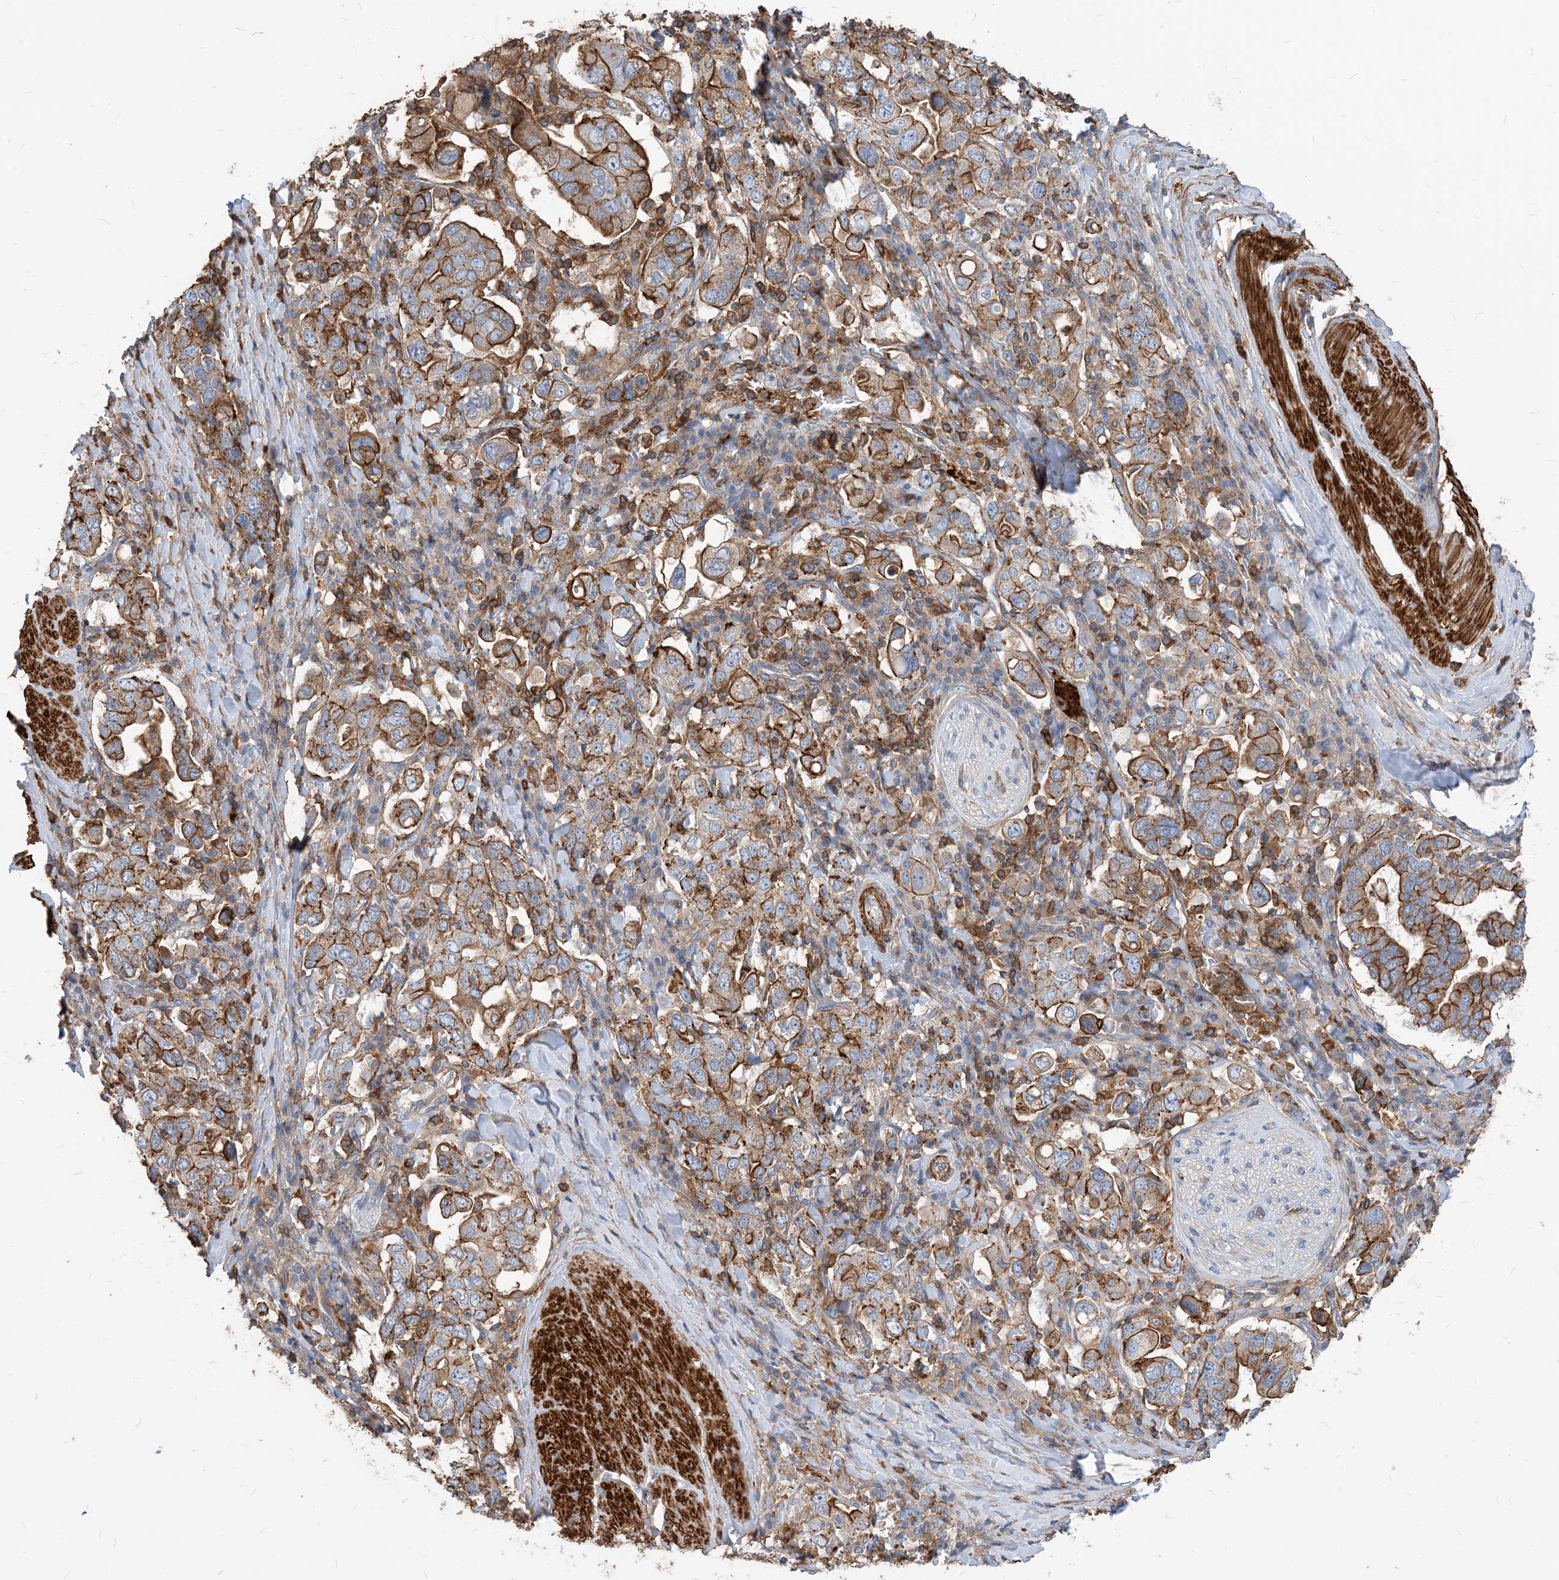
{"staining": {"intensity": "strong", "quantity": "25%-75%", "location": "cytoplasmic/membranous"}, "tissue": "stomach cancer", "cell_type": "Tumor cells", "image_type": "cancer", "snomed": [{"axis": "morphology", "description": "Adenocarcinoma, NOS"}, {"axis": "topography", "description": "Stomach, upper"}], "caption": "There is high levels of strong cytoplasmic/membranous staining in tumor cells of stomach adenocarcinoma, as demonstrated by immunohistochemical staining (brown color).", "gene": "PARVG", "patient": {"sex": "male", "age": 62}}